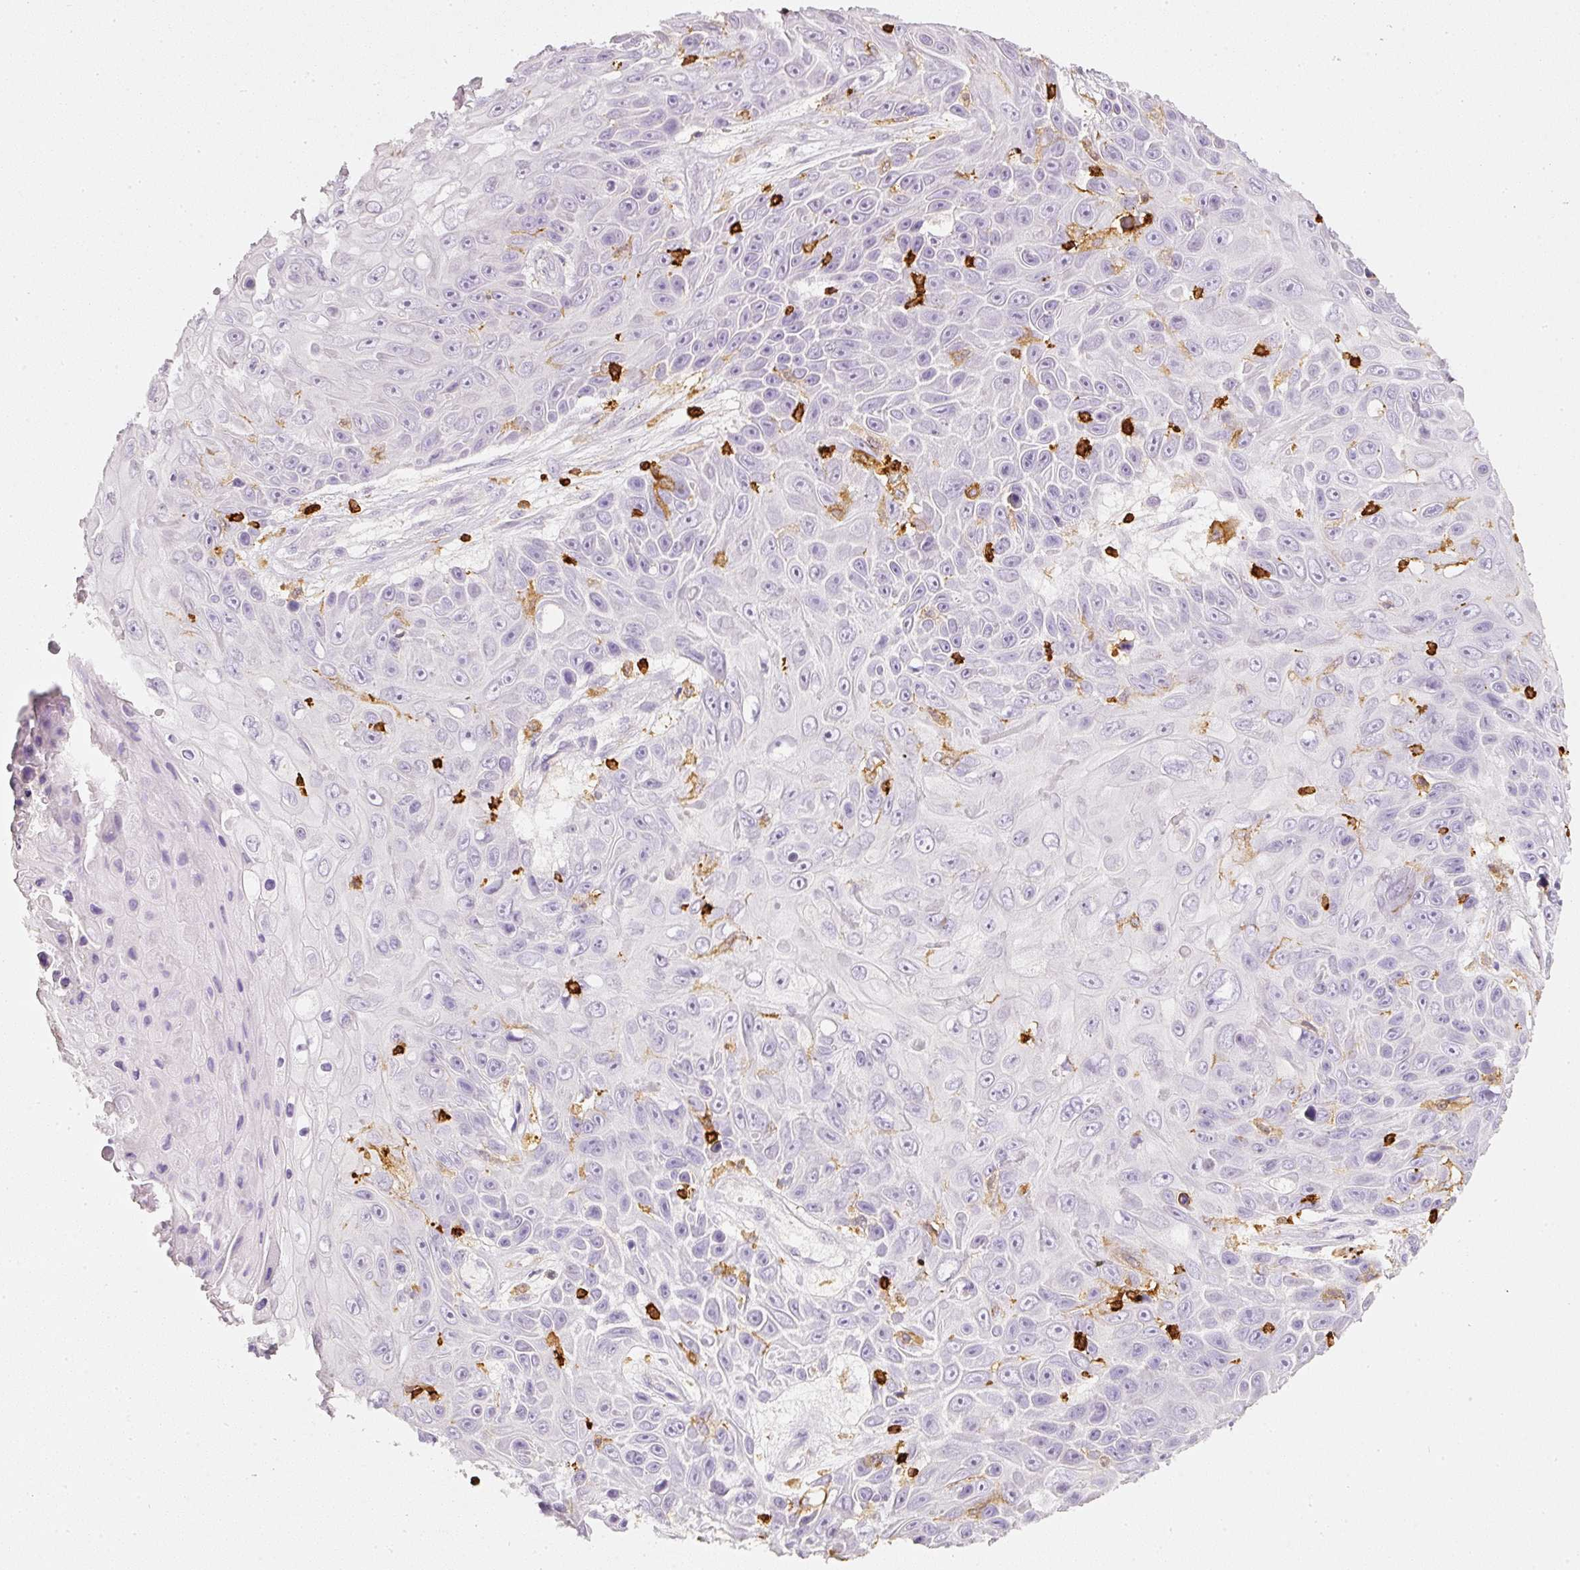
{"staining": {"intensity": "negative", "quantity": "none", "location": "none"}, "tissue": "skin cancer", "cell_type": "Tumor cells", "image_type": "cancer", "snomed": [{"axis": "morphology", "description": "Squamous cell carcinoma, NOS"}, {"axis": "topography", "description": "Skin"}], "caption": "Skin squamous cell carcinoma was stained to show a protein in brown. There is no significant staining in tumor cells.", "gene": "EVL", "patient": {"sex": "male", "age": 82}}